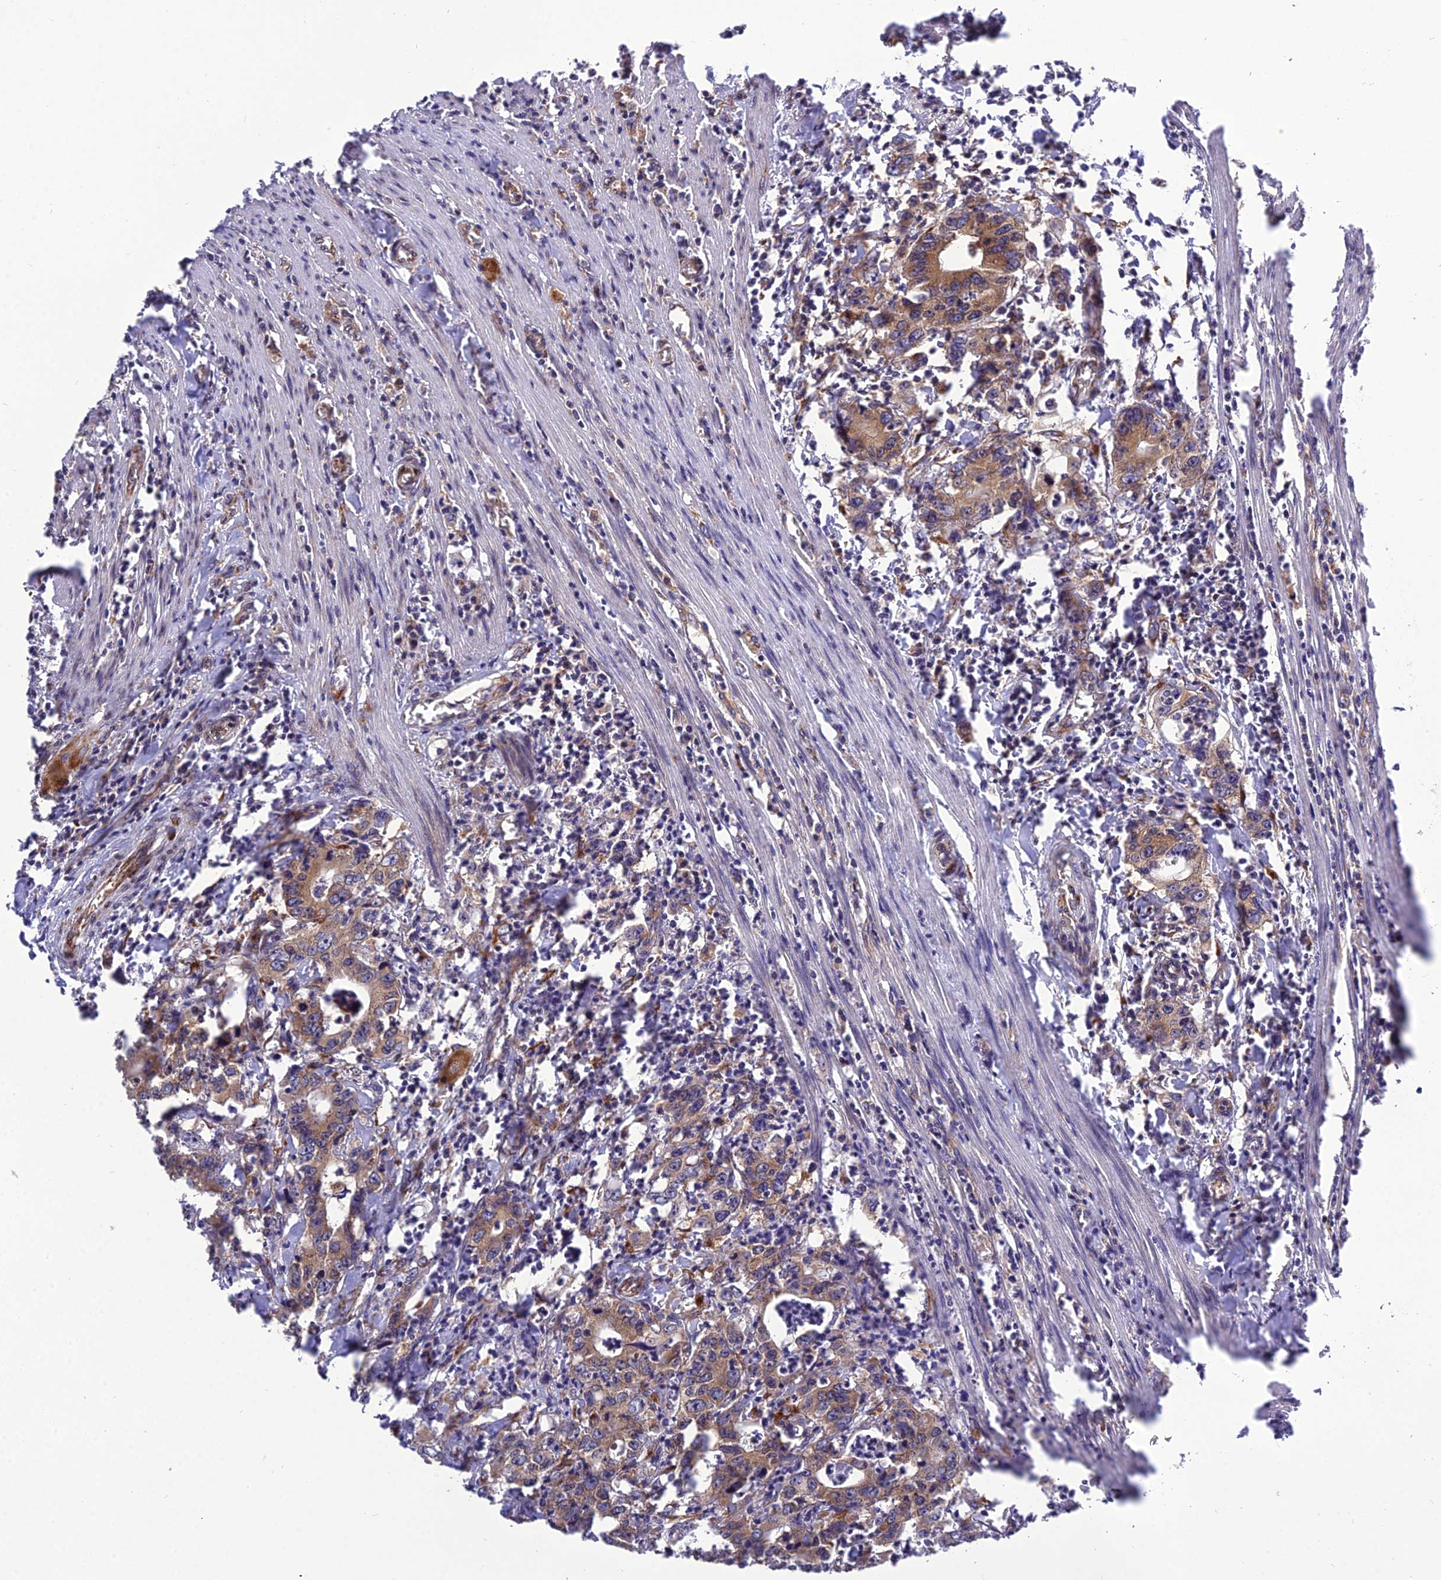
{"staining": {"intensity": "moderate", "quantity": ">75%", "location": "cytoplasmic/membranous"}, "tissue": "colorectal cancer", "cell_type": "Tumor cells", "image_type": "cancer", "snomed": [{"axis": "morphology", "description": "Adenocarcinoma, NOS"}, {"axis": "topography", "description": "Colon"}], "caption": "Immunohistochemical staining of colorectal cancer exhibits medium levels of moderate cytoplasmic/membranous expression in approximately >75% of tumor cells.", "gene": "DHCR7", "patient": {"sex": "female", "age": 75}}